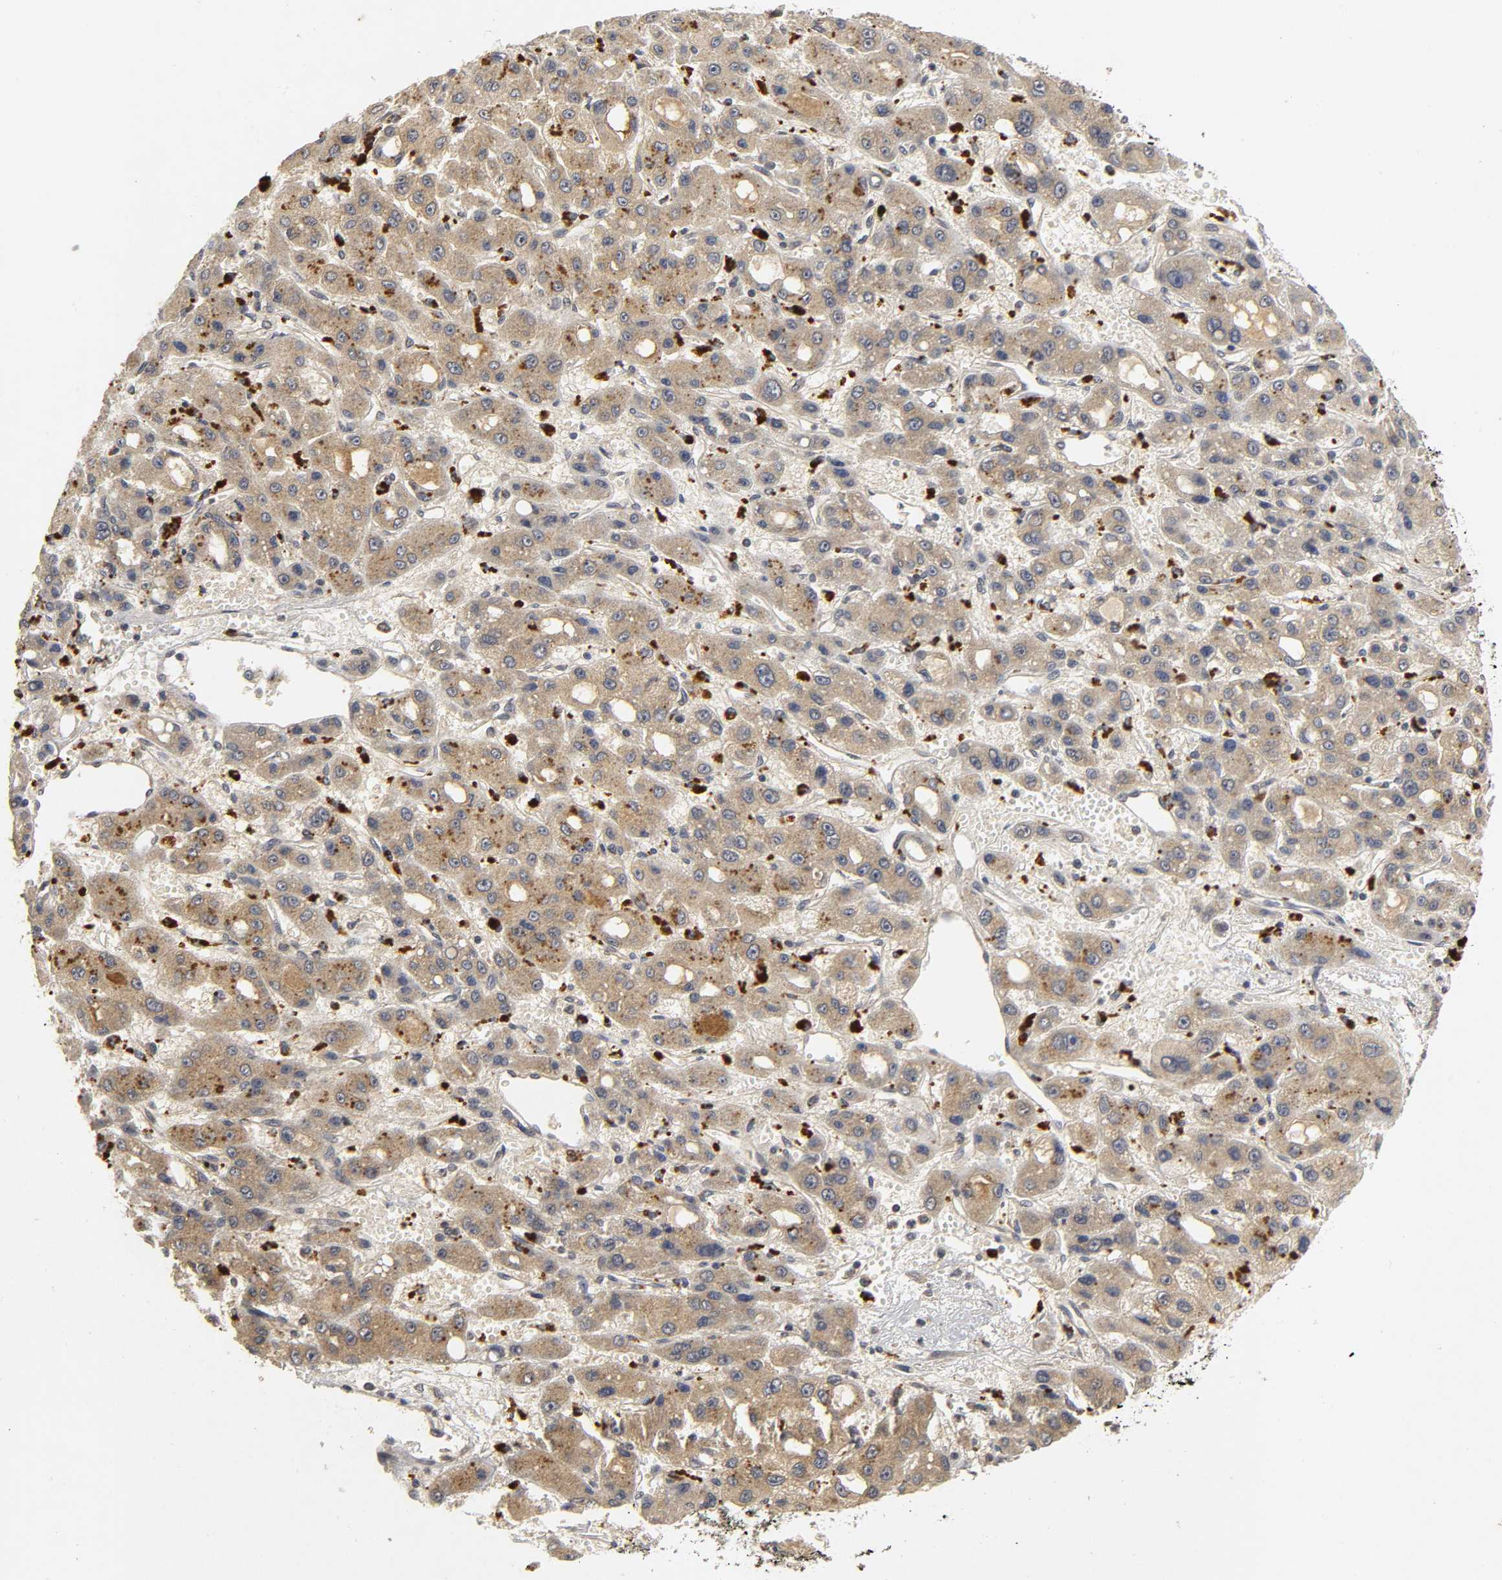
{"staining": {"intensity": "moderate", "quantity": "25%-75%", "location": "cytoplasmic/membranous"}, "tissue": "liver cancer", "cell_type": "Tumor cells", "image_type": "cancer", "snomed": [{"axis": "morphology", "description": "Carcinoma, Hepatocellular, NOS"}, {"axis": "topography", "description": "Liver"}], "caption": "Tumor cells demonstrate medium levels of moderate cytoplasmic/membranous positivity in about 25%-75% of cells in liver cancer.", "gene": "TRAF6", "patient": {"sex": "male", "age": 55}}